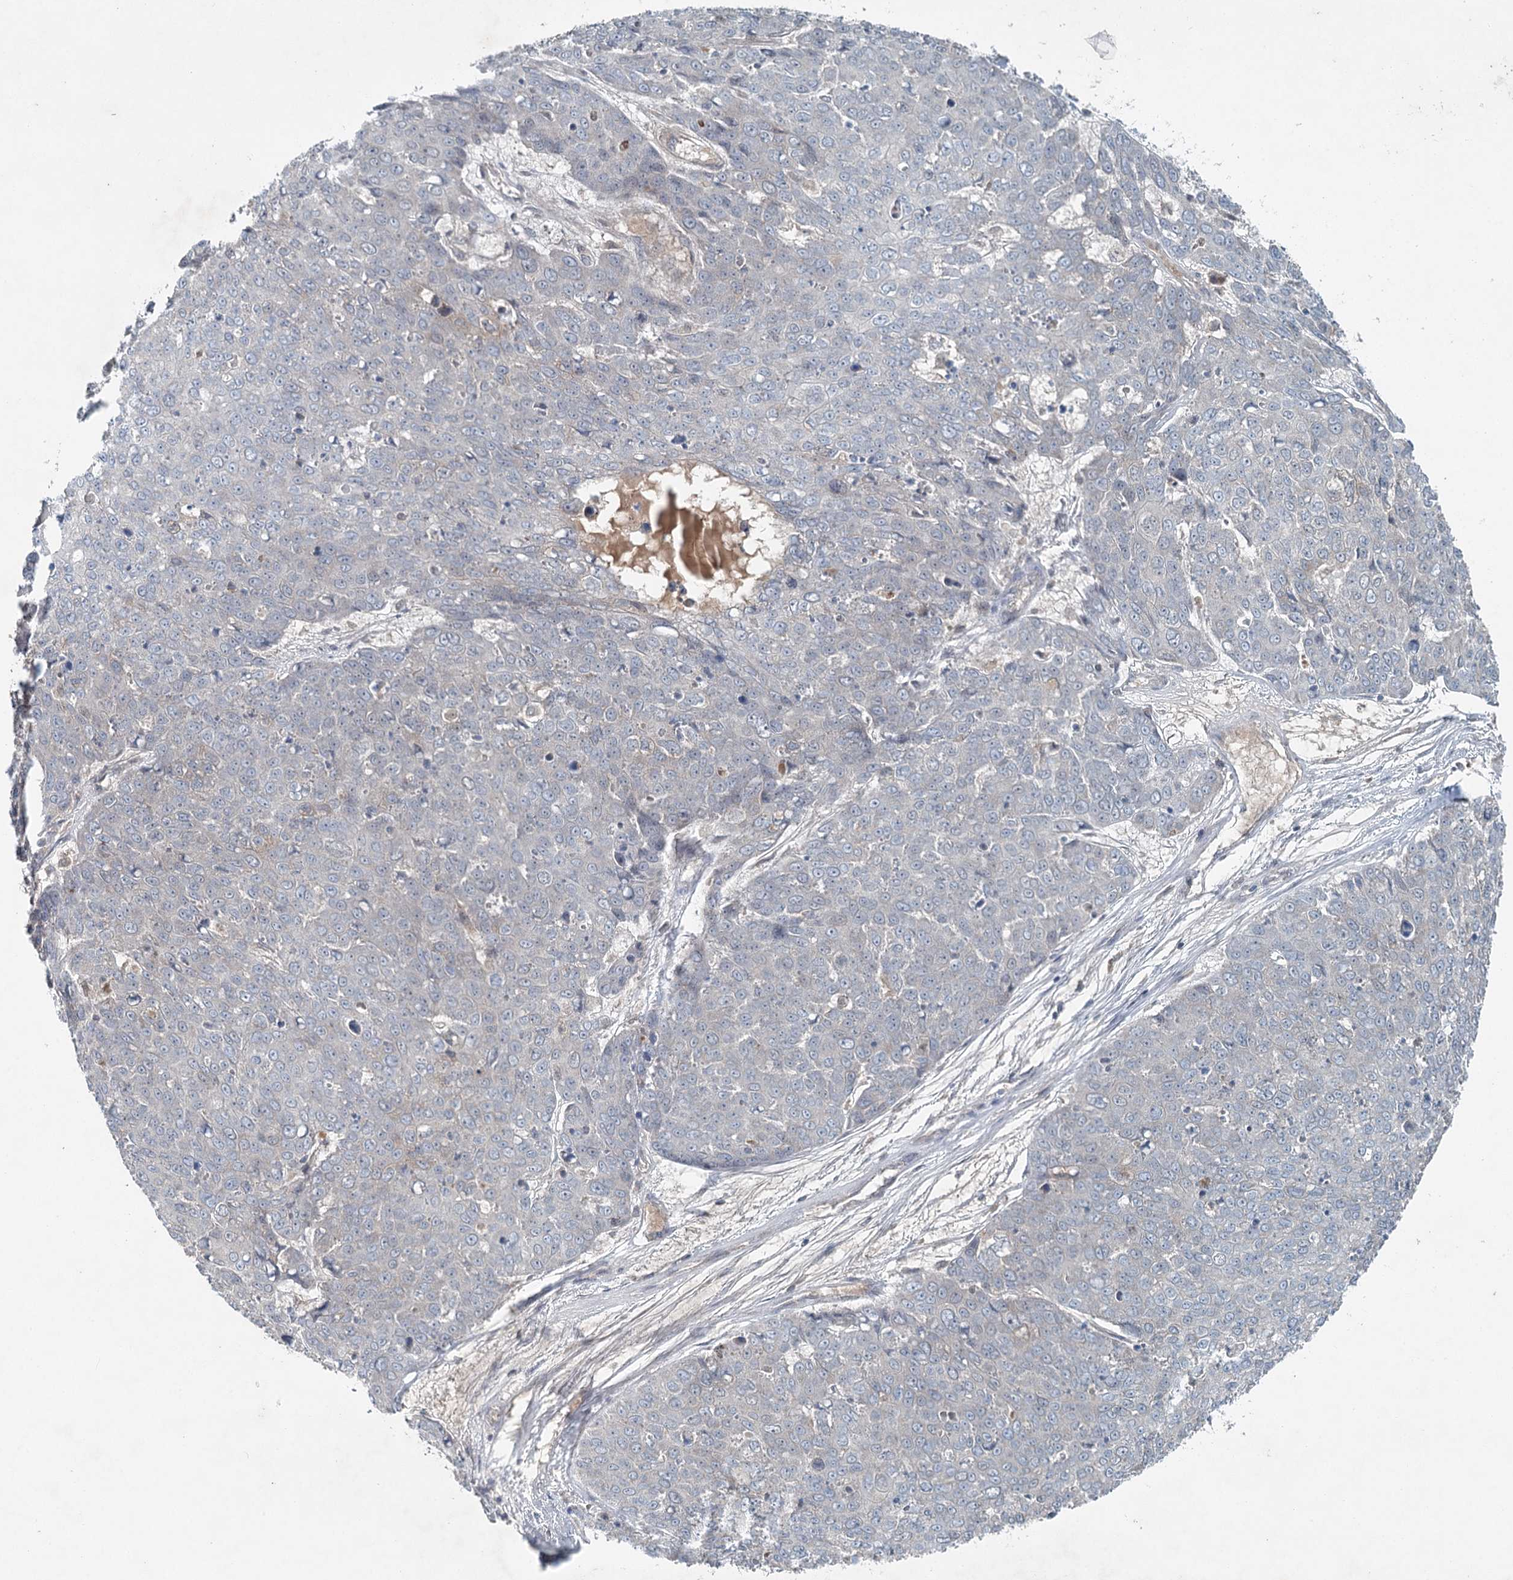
{"staining": {"intensity": "negative", "quantity": "none", "location": "none"}, "tissue": "skin cancer", "cell_type": "Tumor cells", "image_type": "cancer", "snomed": [{"axis": "morphology", "description": "Squamous cell carcinoma, NOS"}, {"axis": "topography", "description": "Skin"}], "caption": "This is a photomicrograph of immunohistochemistry staining of squamous cell carcinoma (skin), which shows no positivity in tumor cells. (Immunohistochemistry, brightfield microscopy, high magnification).", "gene": "CHCHD5", "patient": {"sex": "male", "age": 71}}